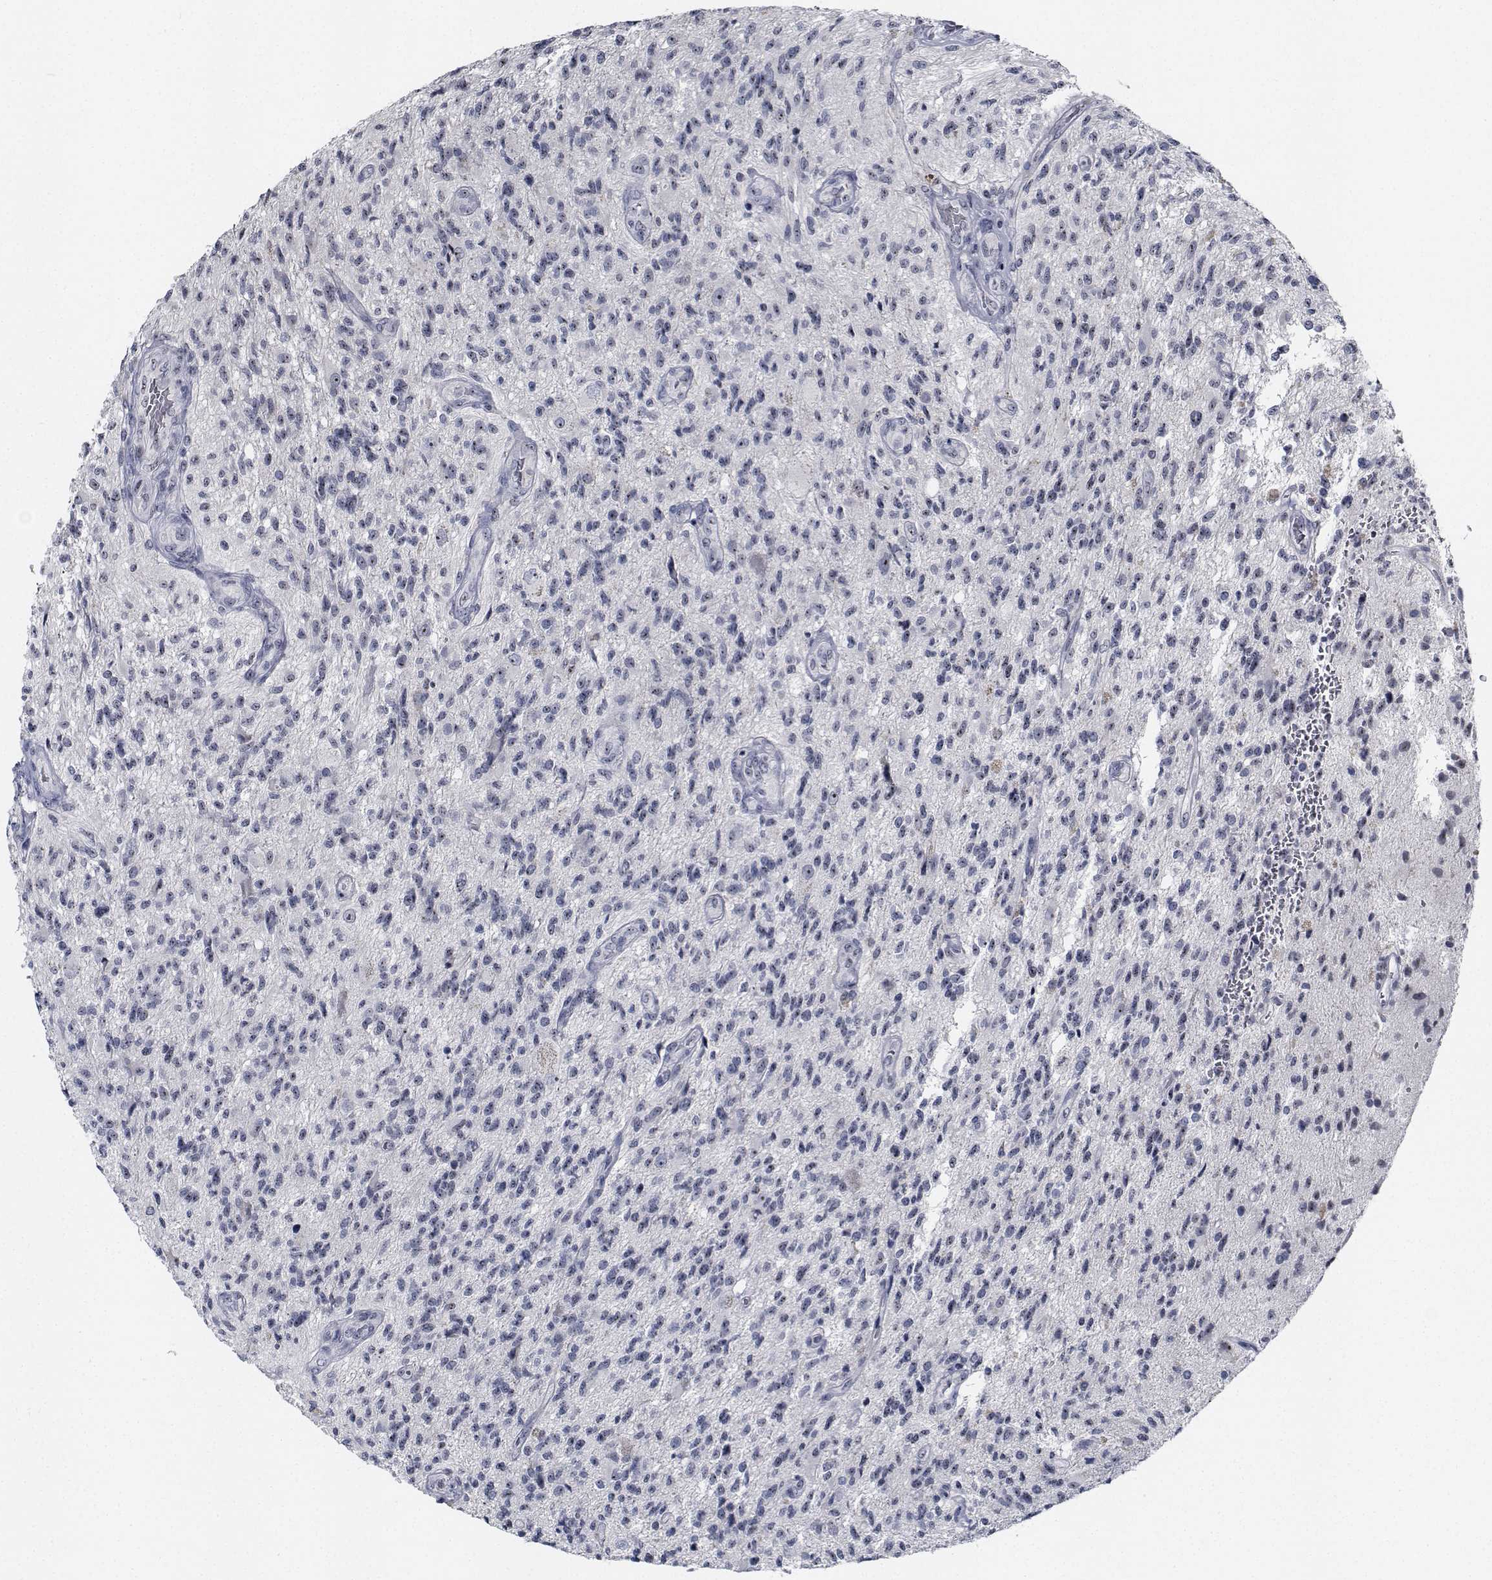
{"staining": {"intensity": "negative", "quantity": "none", "location": "none"}, "tissue": "glioma", "cell_type": "Tumor cells", "image_type": "cancer", "snomed": [{"axis": "morphology", "description": "Glioma, malignant, High grade"}, {"axis": "topography", "description": "Brain"}], "caption": "DAB immunohistochemical staining of human high-grade glioma (malignant) displays no significant staining in tumor cells.", "gene": "NVL", "patient": {"sex": "male", "age": 56}}